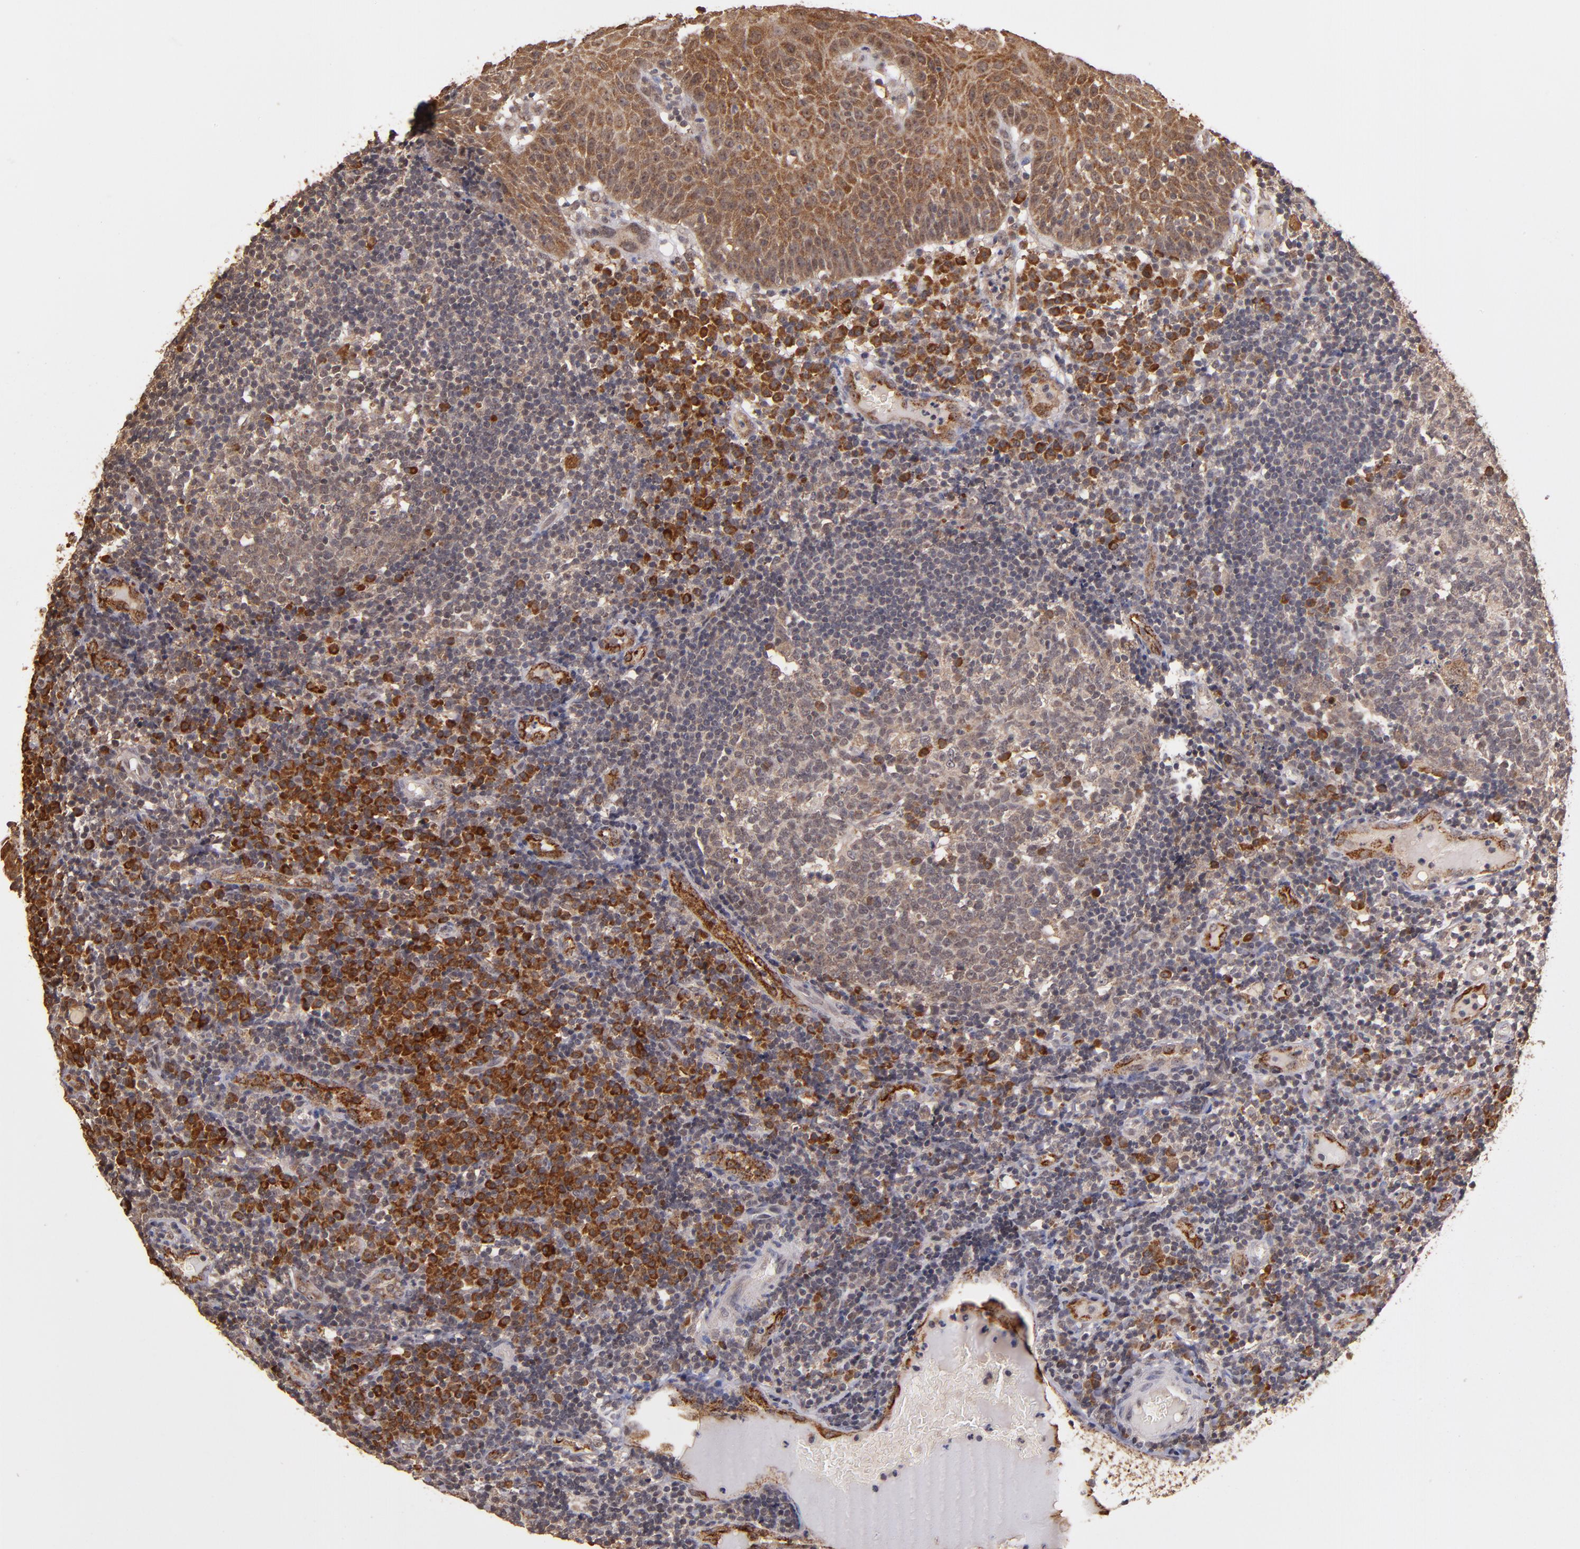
{"staining": {"intensity": "weak", "quantity": "25%-75%", "location": "cytoplasmic/membranous"}, "tissue": "tonsil", "cell_type": "Germinal center cells", "image_type": "normal", "snomed": [{"axis": "morphology", "description": "Normal tissue, NOS"}, {"axis": "topography", "description": "Tonsil"}], "caption": "High-magnification brightfield microscopy of benign tonsil stained with DAB (brown) and counterstained with hematoxylin (blue). germinal center cells exhibit weak cytoplasmic/membranous expression is present in approximately25%-75% of cells. Immunohistochemistry stains the protein in brown and the nuclei are stained blue.", "gene": "RIOK3", "patient": {"sex": "female", "age": 40}}